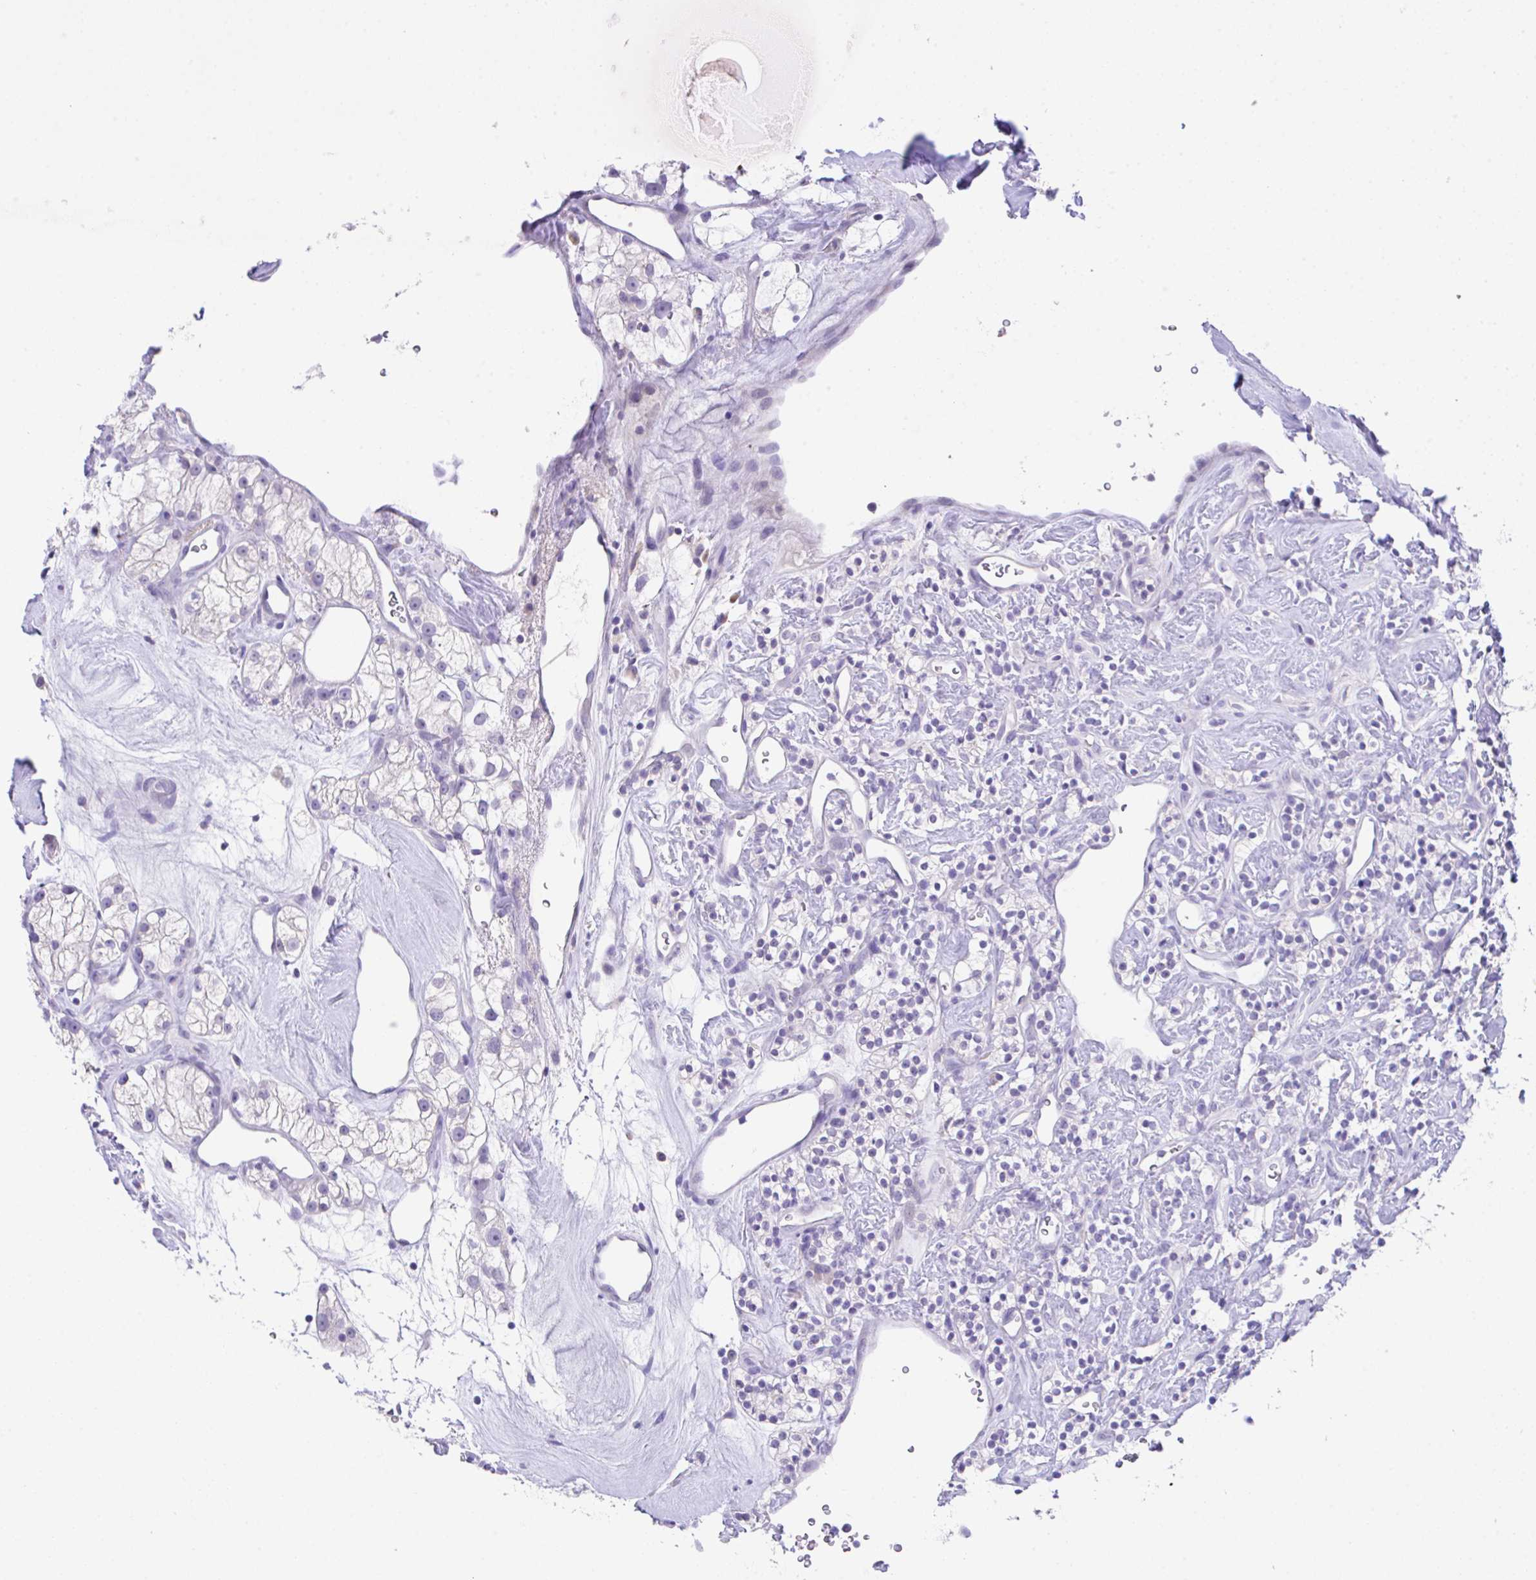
{"staining": {"intensity": "negative", "quantity": "none", "location": "none"}, "tissue": "renal cancer", "cell_type": "Tumor cells", "image_type": "cancer", "snomed": [{"axis": "morphology", "description": "Adenocarcinoma, NOS"}, {"axis": "topography", "description": "Kidney"}], "caption": "Tumor cells are negative for protein expression in human renal cancer. (Stains: DAB immunohistochemistry with hematoxylin counter stain, Microscopy: brightfield microscopy at high magnification).", "gene": "HOXB4", "patient": {"sex": "male", "age": 77}}